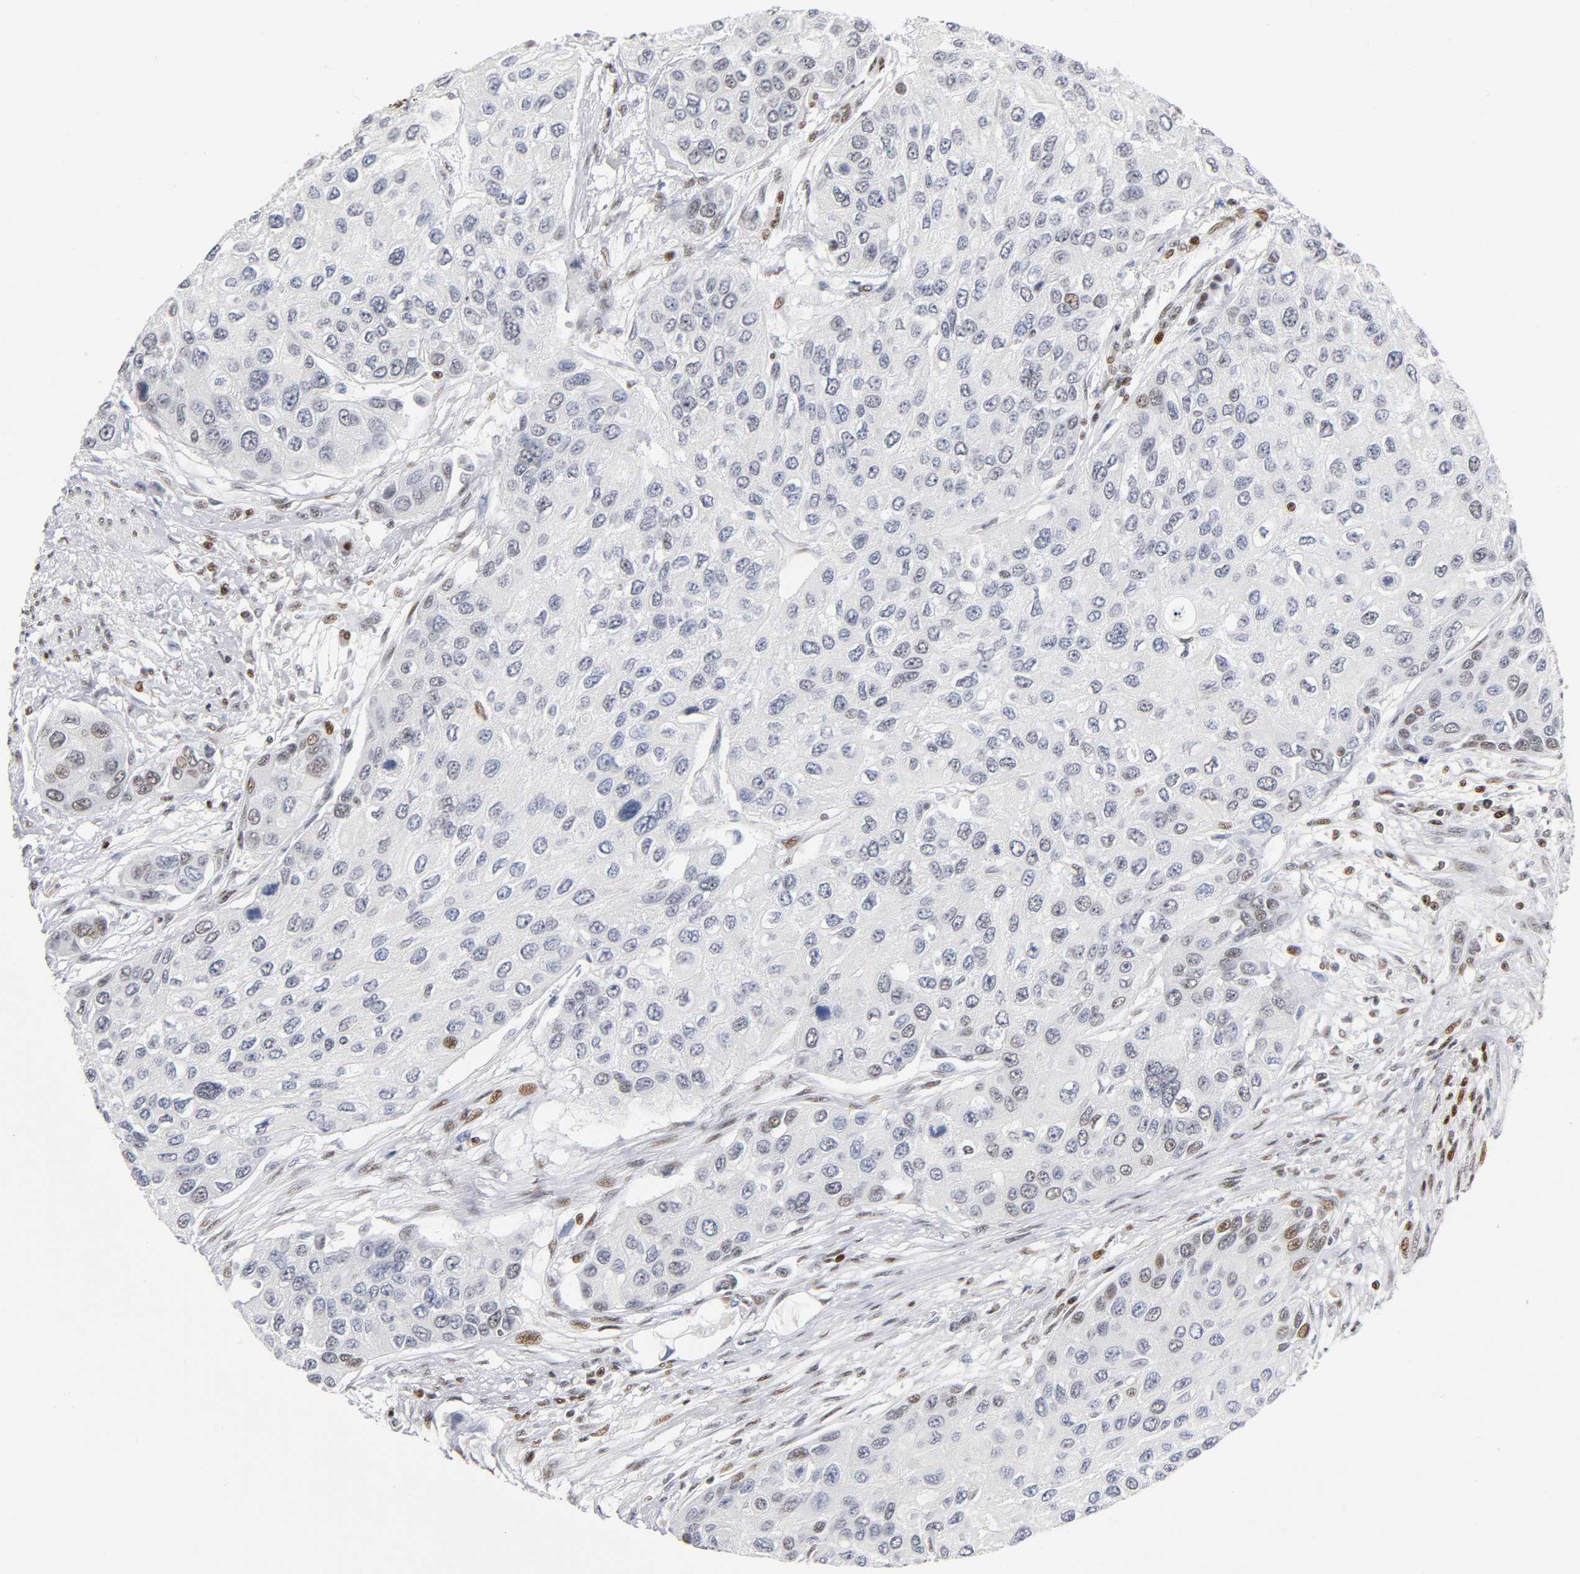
{"staining": {"intensity": "negative", "quantity": "none", "location": "none"}, "tissue": "urothelial cancer", "cell_type": "Tumor cells", "image_type": "cancer", "snomed": [{"axis": "morphology", "description": "Urothelial carcinoma, High grade"}, {"axis": "topography", "description": "Urinary bladder"}], "caption": "The immunohistochemistry (IHC) histopathology image has no significant staining in tumor cells of urothelial cancer tissue.", "gene": "SP3", "patient": {"sex": "female", "age": 56}}